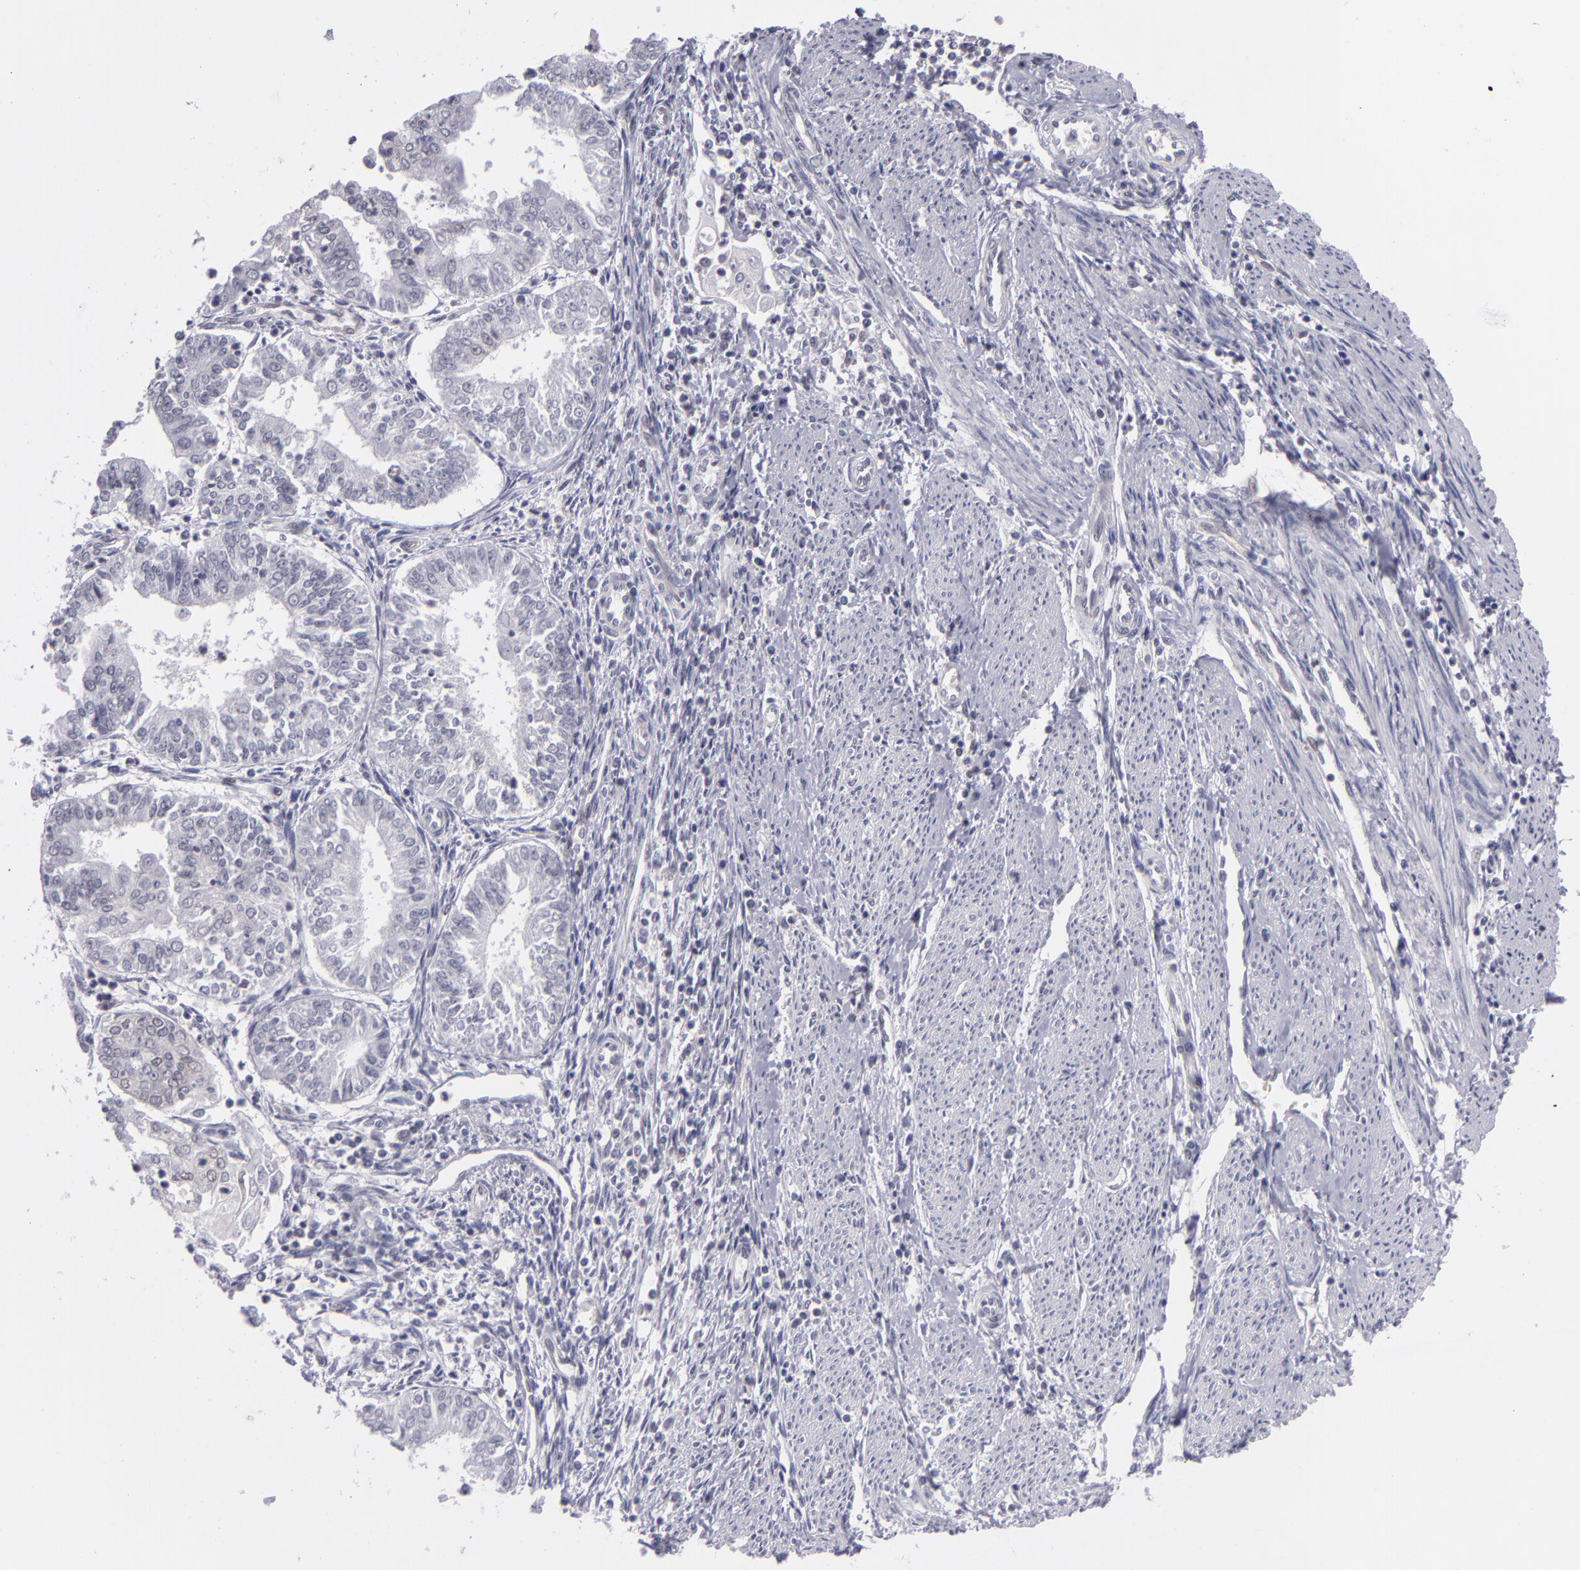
{"staining": {"intensity": "negative", "quantity": "none", "location": "none"}, "tissue": "endometrial cancer", "cell_type": "Tumor cells", "image_type": "cancer", "snomed": [{"axis": "morphology", "description": "Adenocarcinoma, NOS"}, {"axis": "topography", "description": "Endometrium"}], "caption": "Immunohistochemistry (IHC) micrograph of adenocarcinoma (endometrial) stained for a protein (brown), which exhibits no expression in tumor cells. (DAB (3,3'-diaminobenzidine) immunohistochemistry with hematoxylin counter stain).", "gene": "BCL10", "patient": {"sex": "female", "age": 75}}